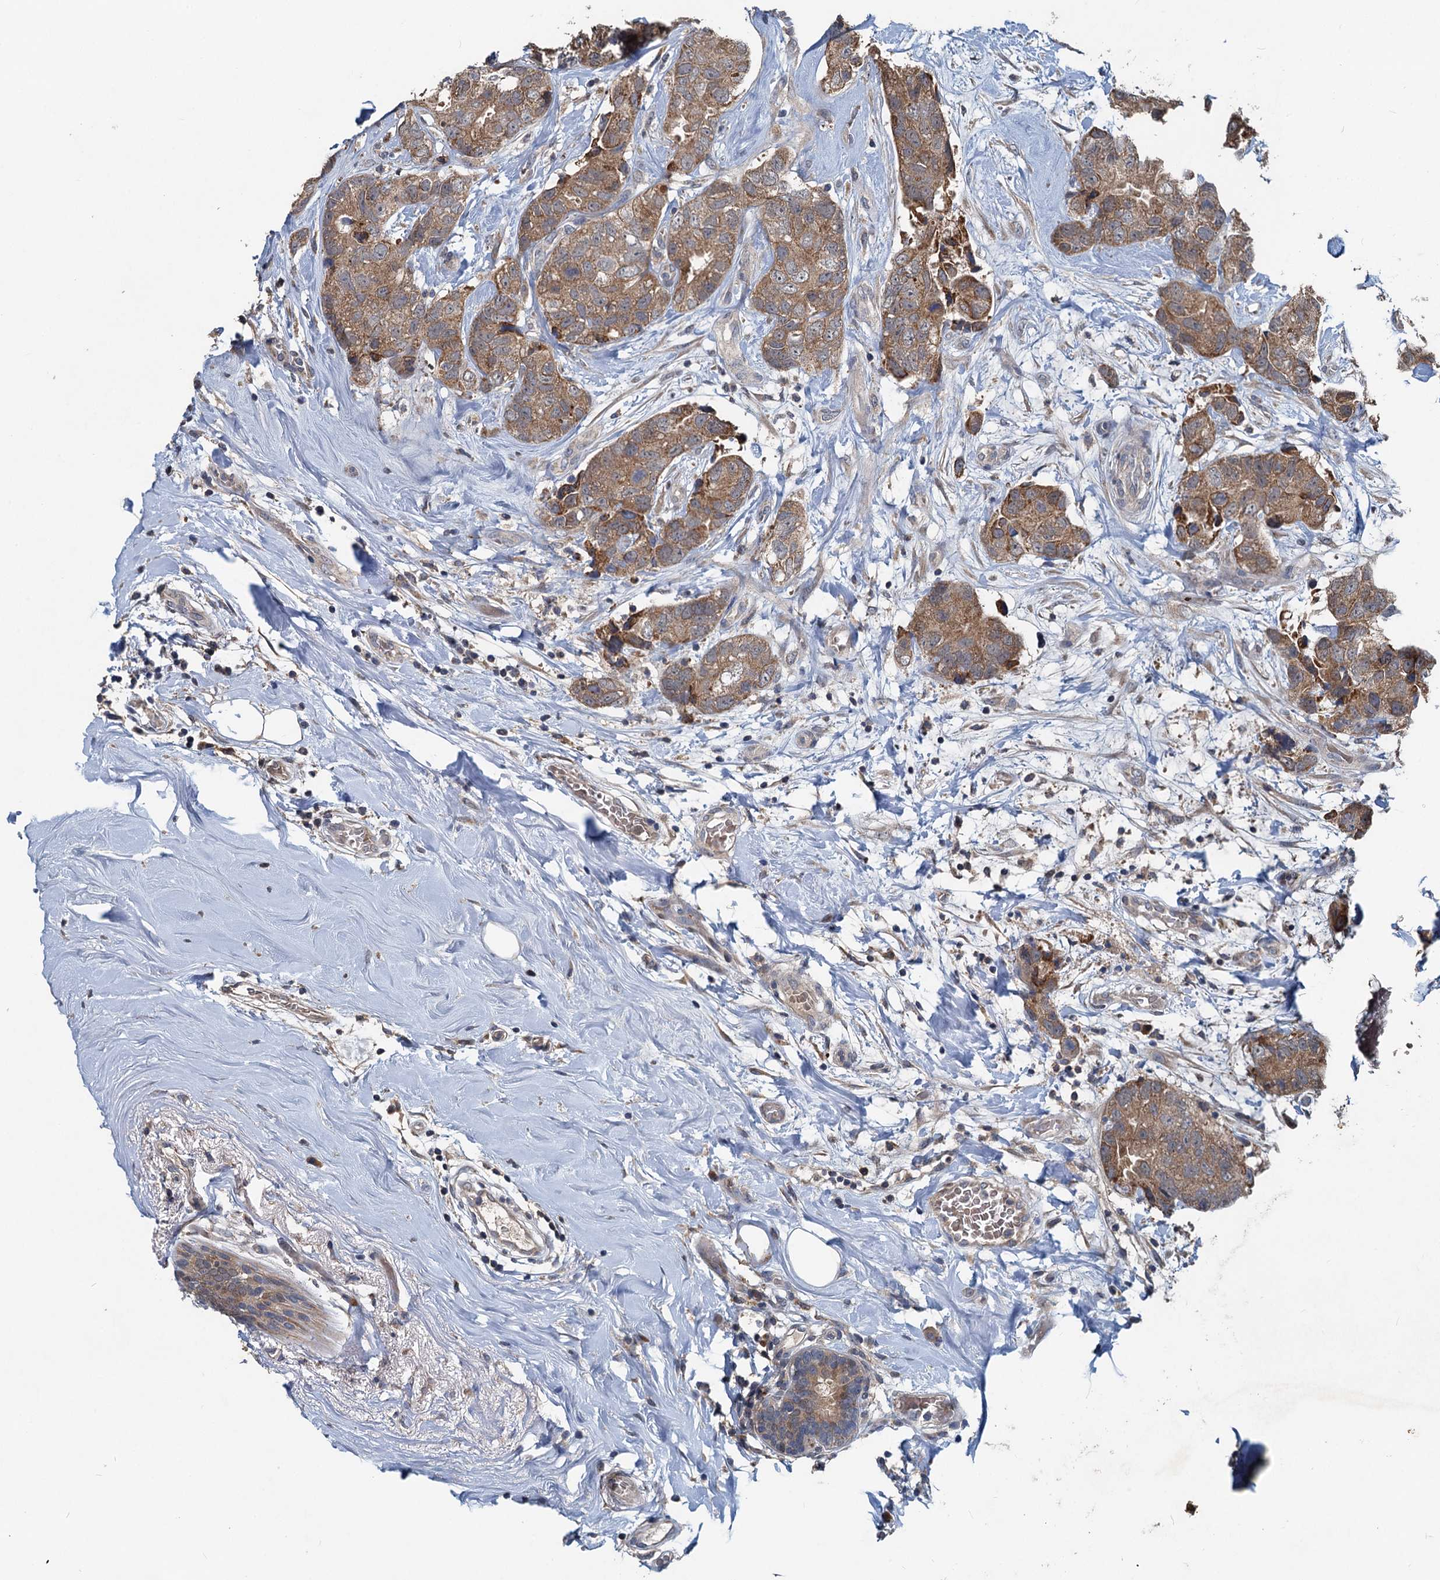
{"staining": {"intensity": "moderate", "quantity": ">75%", "location": "cytoplasmic/membranous"}, "tissue": "breast cancer", "cell_type": "Tumor cells", "image_type": "cancer", "snomed": [{"axis": "morphology", "description": "Duct carcinoma"}, {"axis": "topography", "description": "Breast"}], "caption": "Breast cancer stained with a brown dye shows moderate cytoplasmic/membranous positive staining in approximately >75% of tumor cells.", "gene": "OTUB1", "patient": {"sex": "female", "age": 62}}